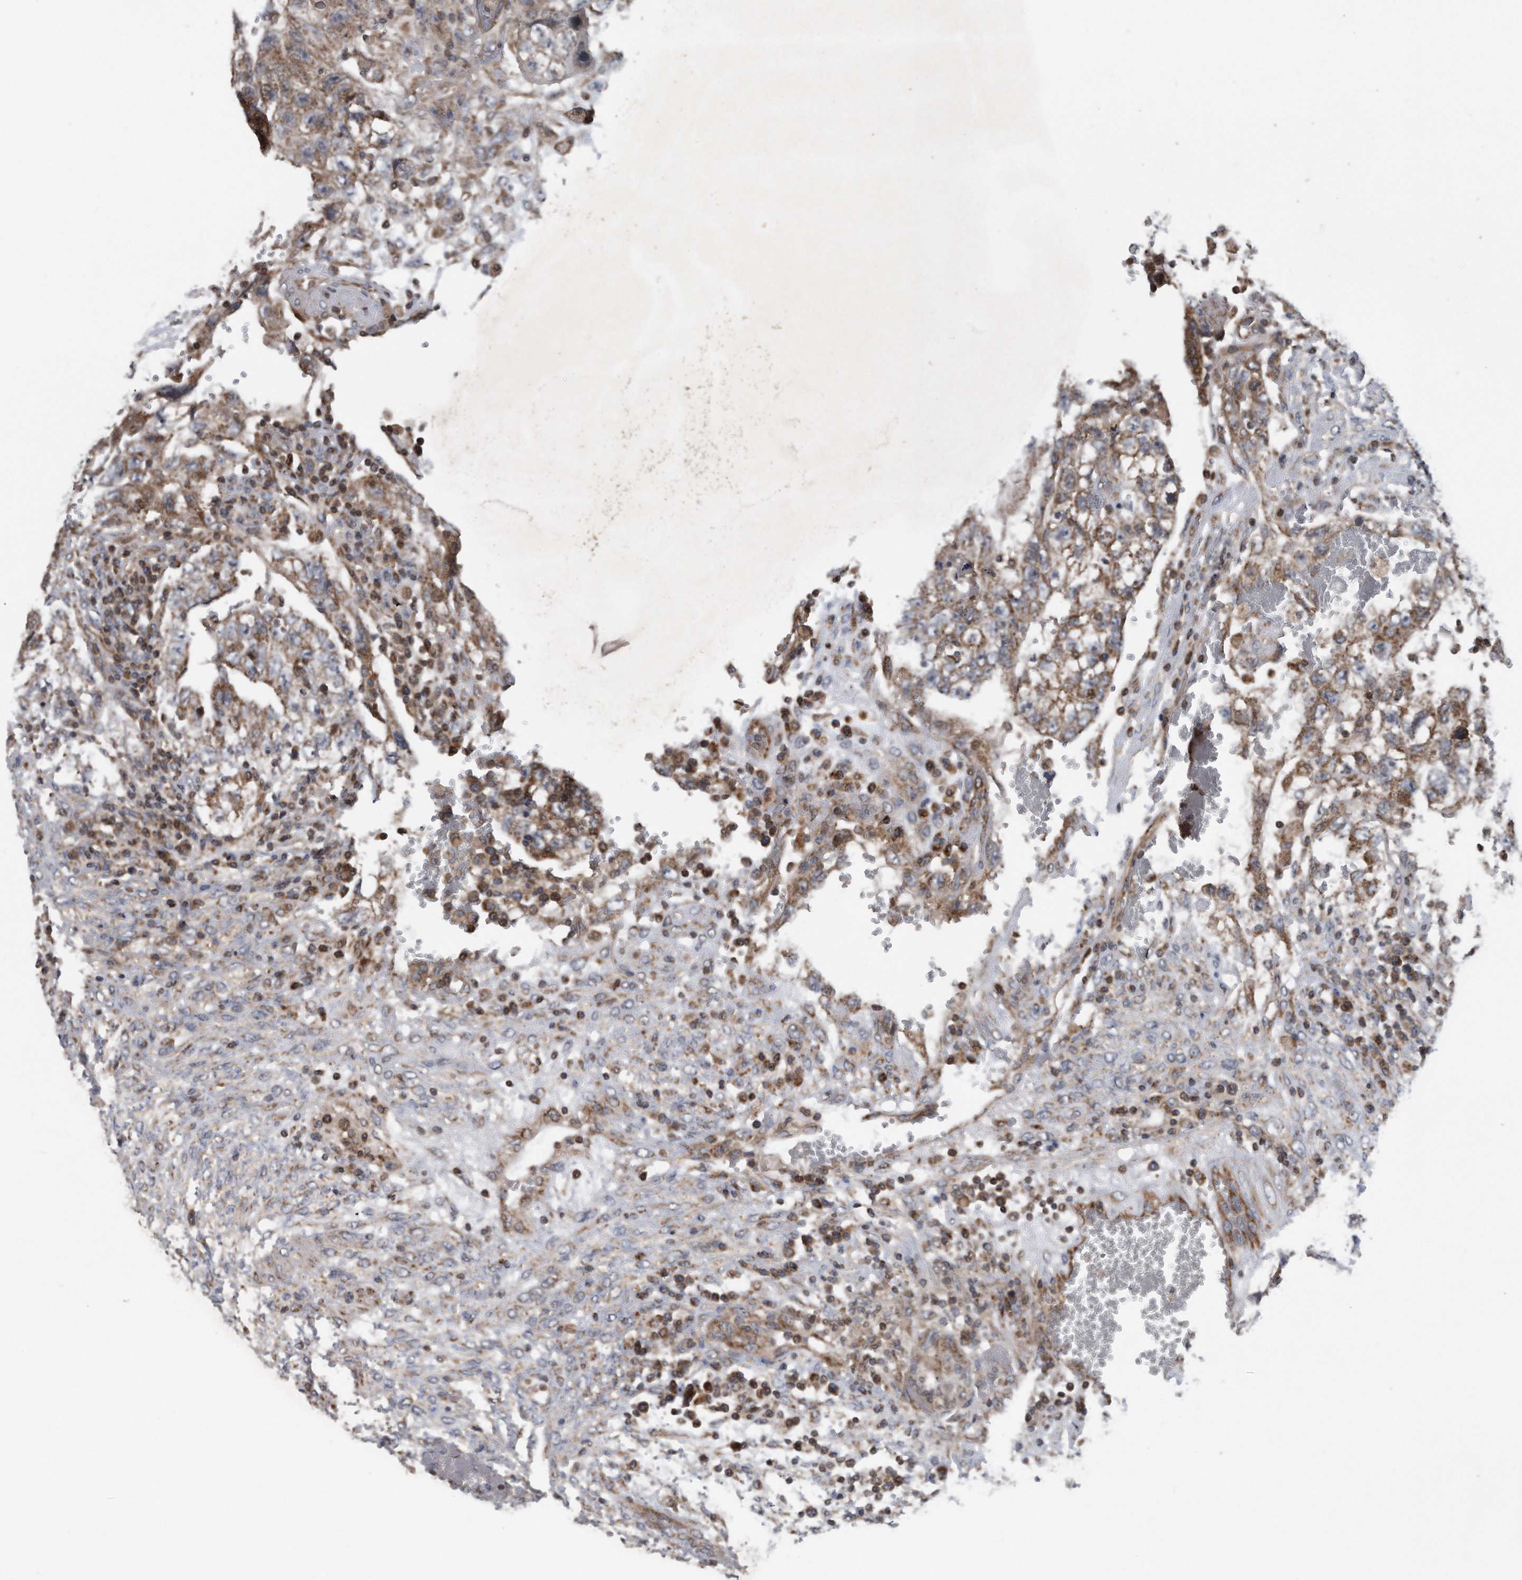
{"staining": {"intensity": "moderate", "quantity": ">75%", "location": "cytoplasmic/membranous"}, "tissue": "testis cancer", "cell_type": "Tumor cells", "image_type": "cancer", "snomed": [{"axis": "morphology", "description": "Carcinoma, Embryonal, NOS"}, {"axis": "topography", "description": "Testis"}], "caption": "Moderate cytoplasmic/membranous positivity is appreciated in approximately >75% of tumor cells in testis cancer.", "gene": "ALPK2", "patient": {"sex": "male", "age": 36}}